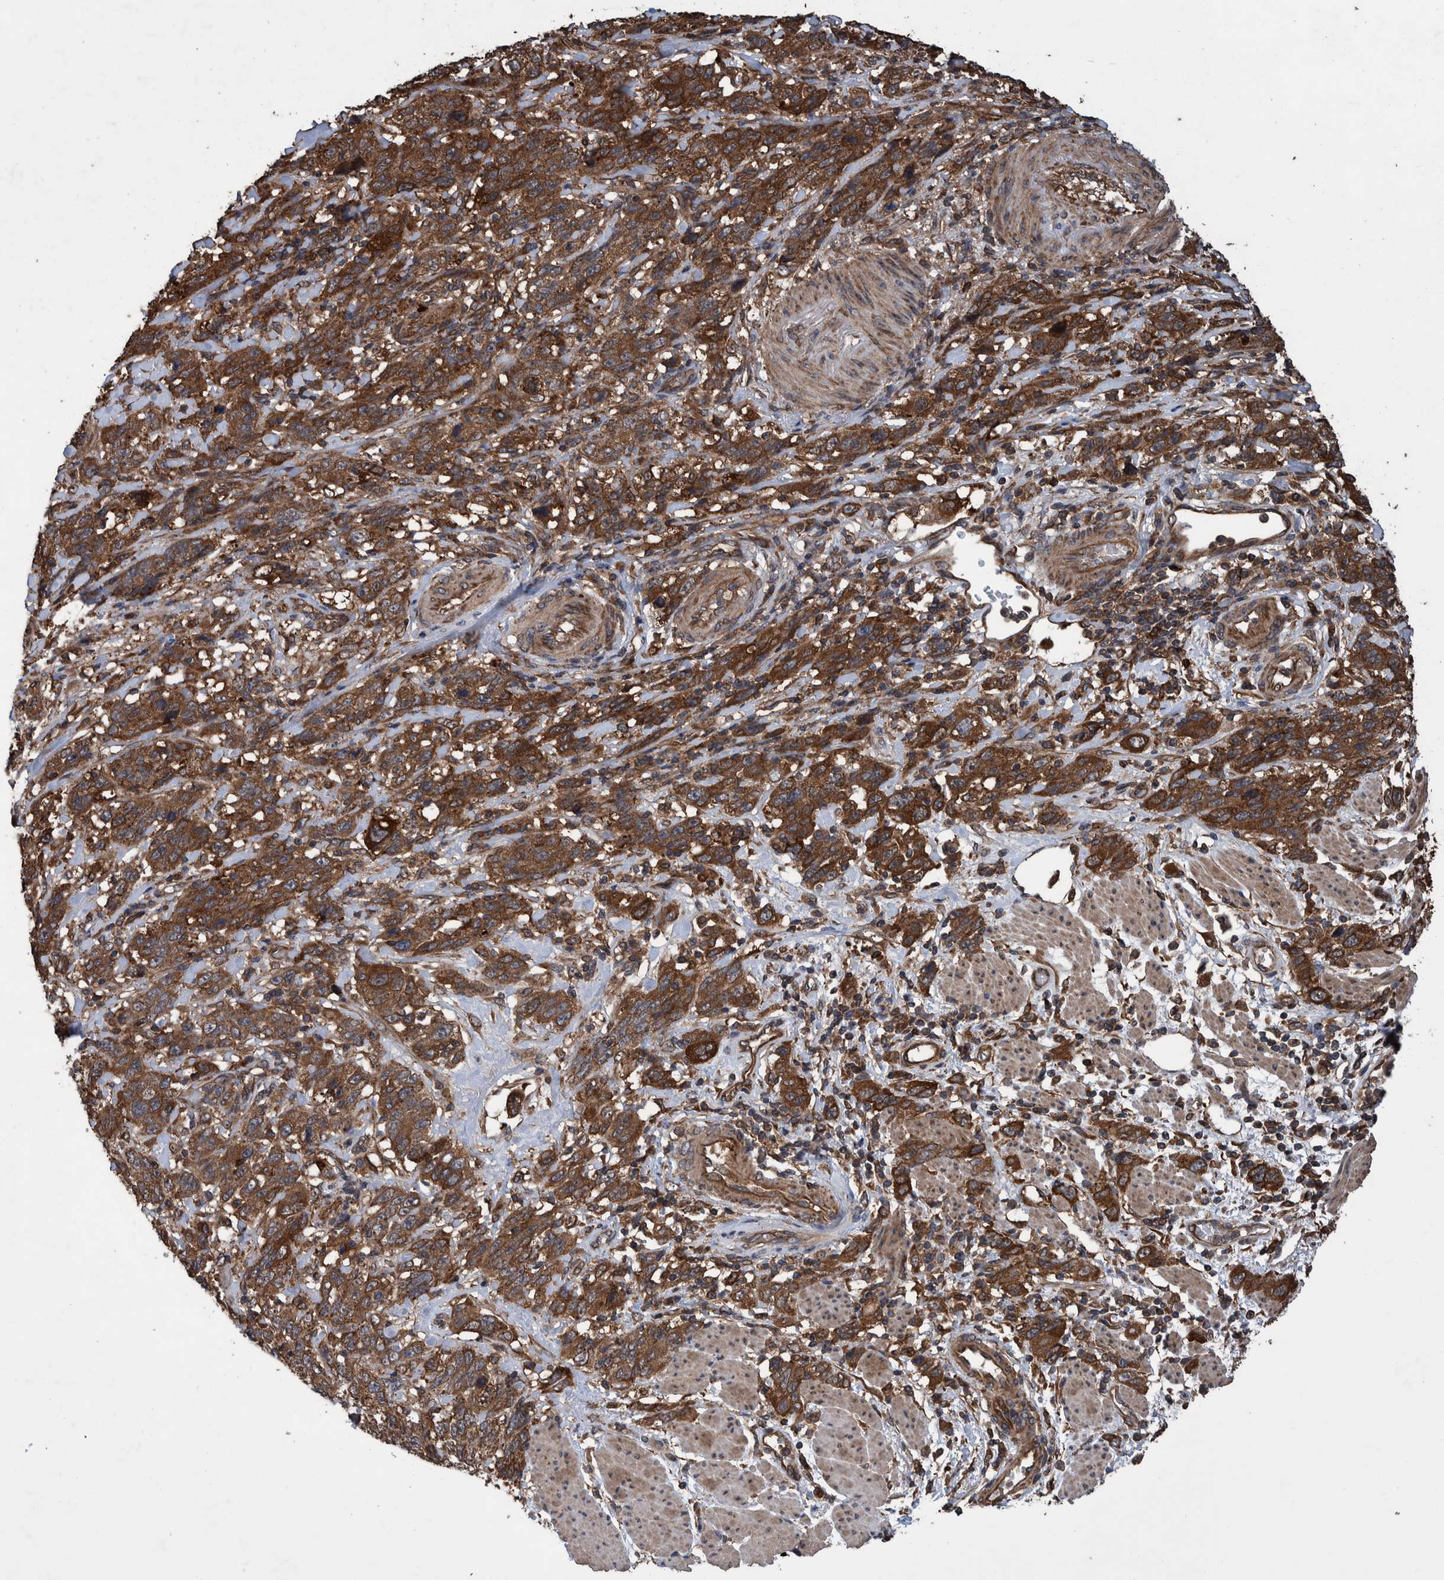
{"staining": {"intensity": "strong", "quantity": ">75%", "location": "cytoplasmic/membranous"}, "tissue": "stomach cancer", "cell_type": "Tumor cells", "image_type": "cancer", "snomed": [{"axis": "morphology", "description": "Adenocarcinoma, NOS"}, {"axis": "topography", "description": "Stomach"}], "caption": "Stomach cancer stained for a protein (brown) demonstrates strong cytoplasmic/membranous positive staining in approximately >75% of tumor cells.", "gene": "TRIM16", "patient": {"sex": "male", "age": 48}}